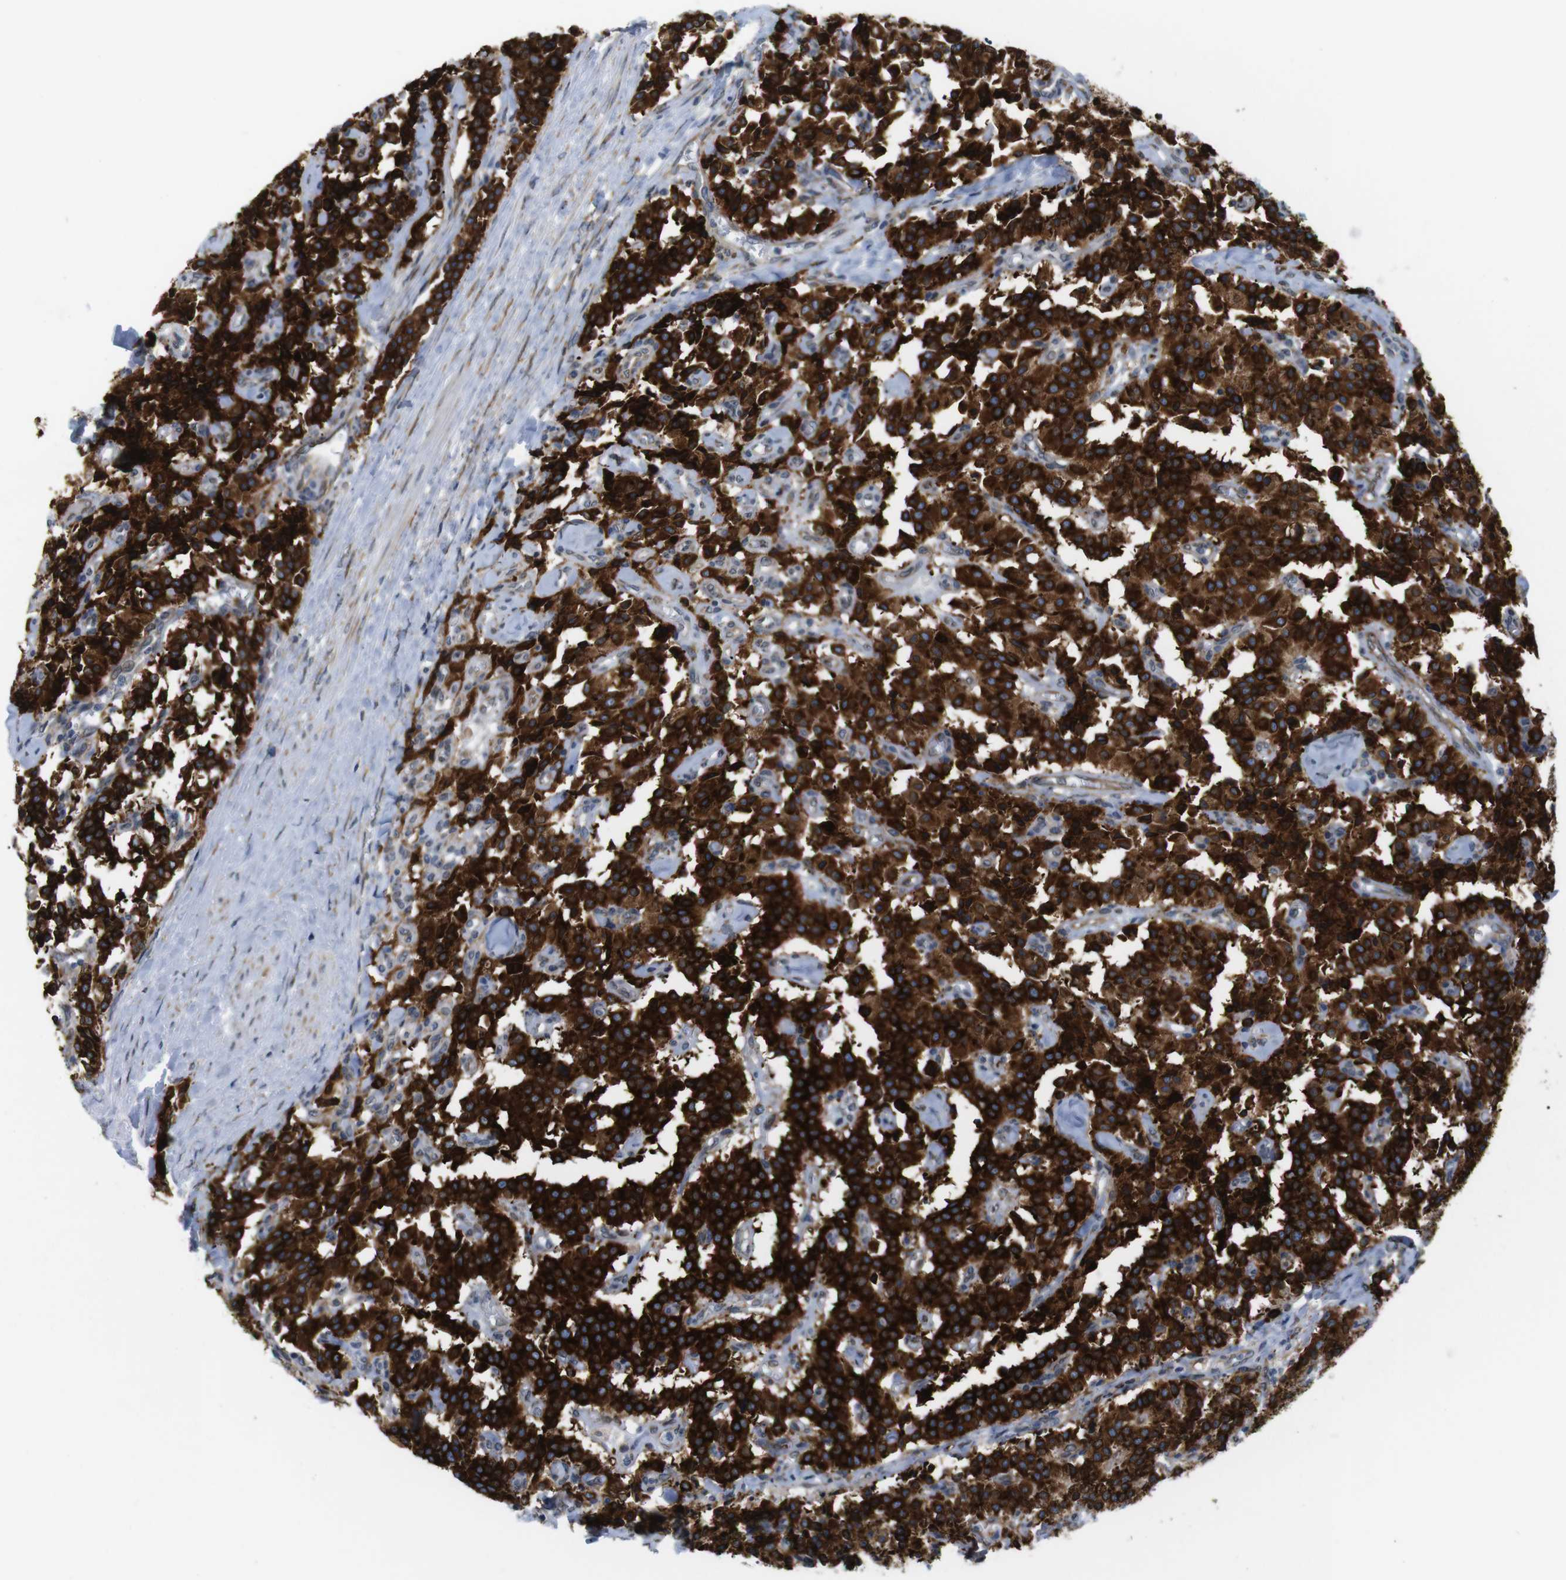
{"staining": {"intensity": "strong", "quantity": ">75%", "location": "cytoplasmic/membranous"}, "tissue": "carcinoid", "cell_type": "Tumor cells", "image_type": "cancer", "snomed": [{"axis": "morphology", "description": "Carcinoid, malignant, NOS"}, {"axis": "topography", "description": "Lung"}], "caption": "DAB immunohistochemical staining of carcinoid (malignant) demonstrates strong cytoplasmic/membranous protein staining in approximately >75% of tumor cells. (Stains: DAB in brown, nuclei in blue, Microscopy: brightfield microscopy at high magnification).", "gene": "HACD3", "patient": {"sex": "male", "age": 30}}